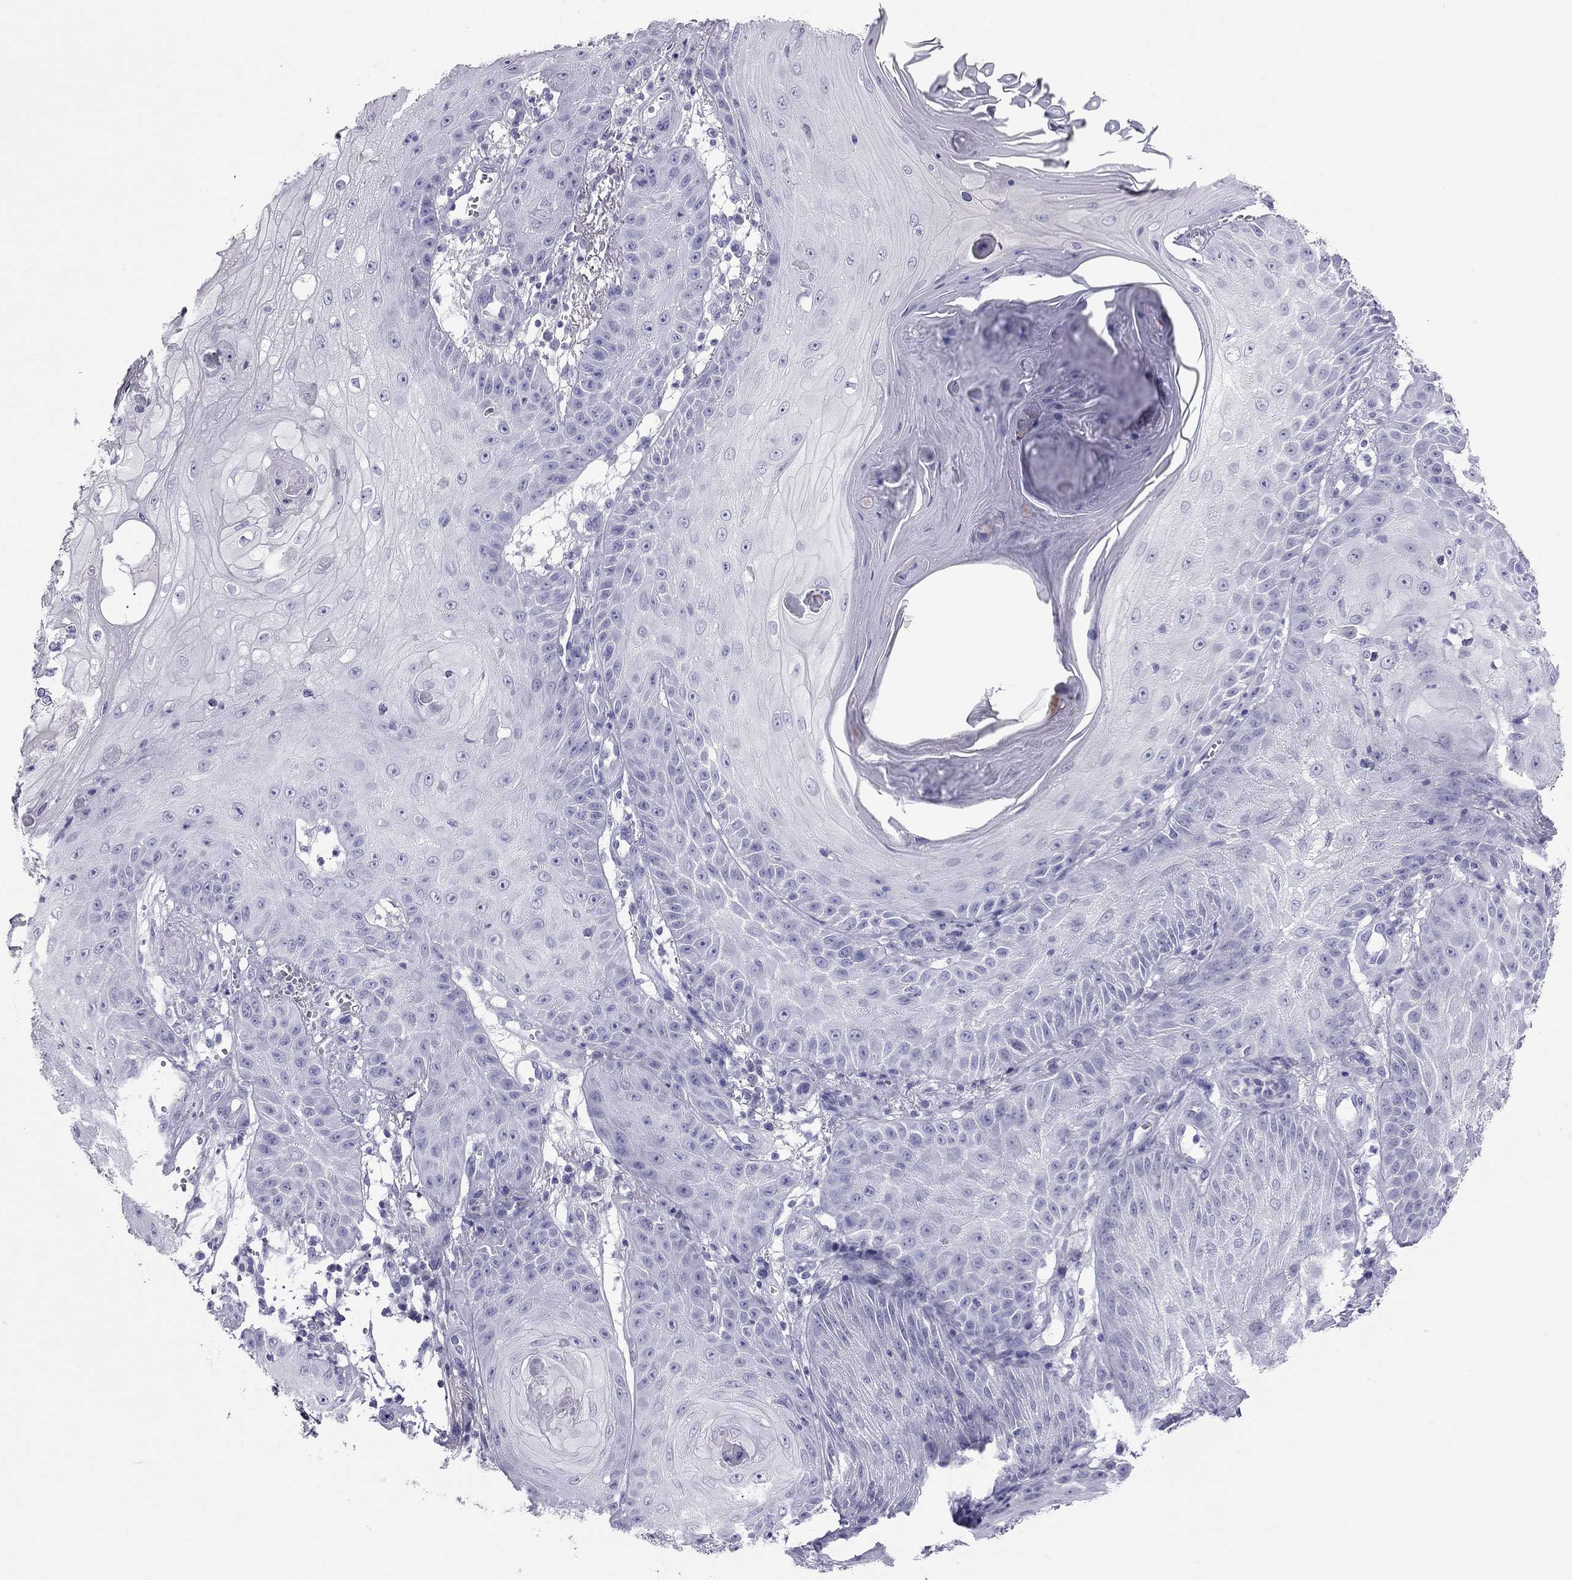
{"staining": {"intensity": "negative", "quantity": "none", "location": "none"}, "tissue": "skin cancer", "cell_type": "Tumor cells", "image_type": "cancer", "snomed": [{"axis": "morphology", "description": "Squamous cell carcinoma, NOS"}, {"axis": "topography", "description": "Skin"}], "caption": "Immunohistochemistry of human skin cancer (squamous cell carcinoma) reveals no staining in tumor cells. Brightfield microscopy of immunohistochemistry (IHC) stained with DAB (3,3'-diaminobenzidine) (brown) and hematoxylin (blue), captured at high magnification.", "gene": "TEX14", "patient": {"sex": "male", "age": 70}}